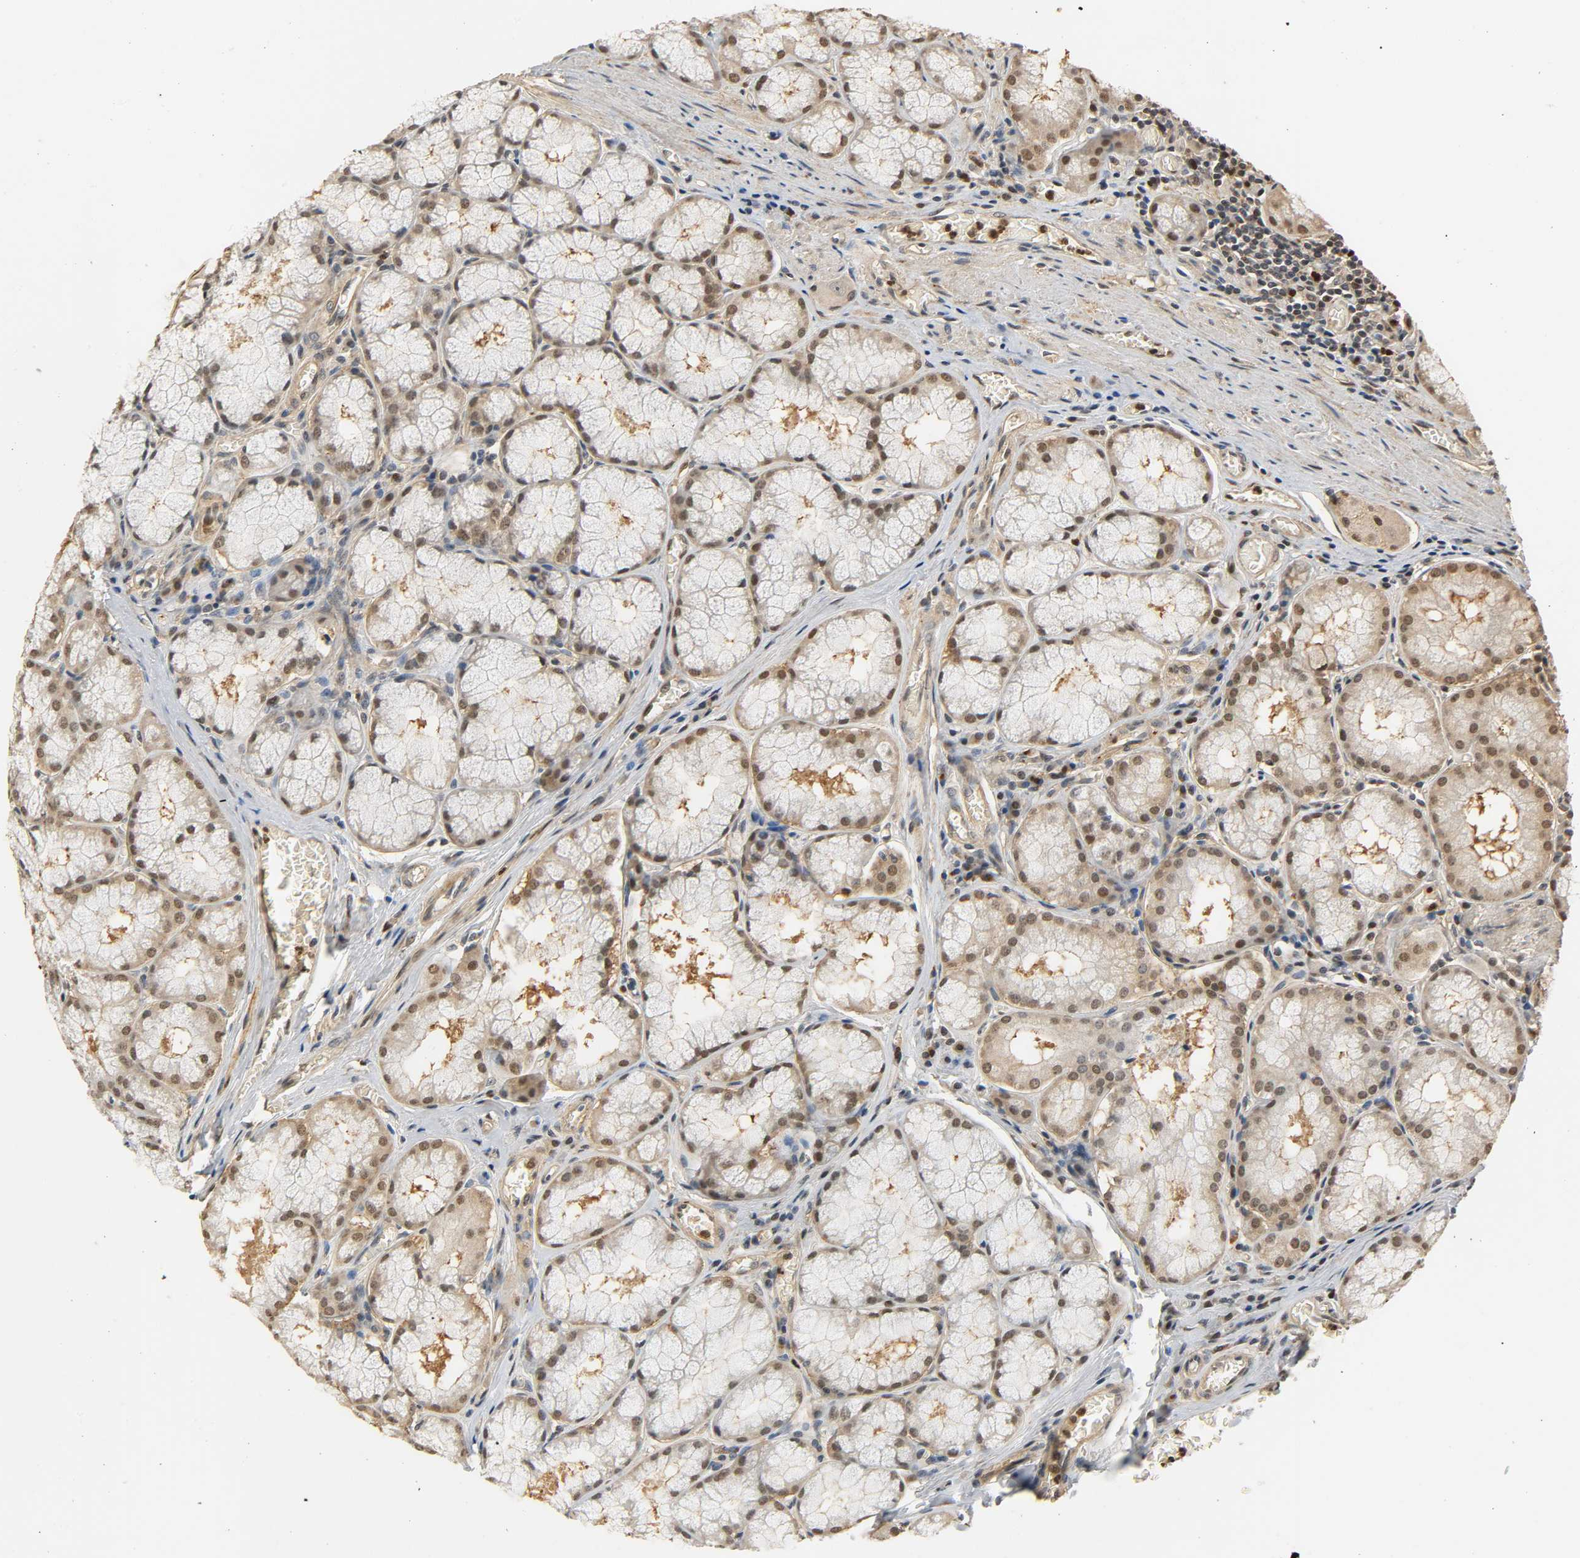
{"staining": {"intensity": "weak", "quantity": "25%-75%", "location": "nuclear"}, "tissue": "stomach", "cell_type": "Glandular cells", "image_type": "normal", "snomed": [{"axis": "morphology", "description": "Normal tissue, NOS"}, {"axis": "topography", "description": "Stomach, lower"}], "caption": "Immunohistochemistry (IHC) (DAB) staining of normal stomach exhibits weak nuclear protein positivity in approximately 25%-75% of glandular cells. The staining was performed using DAB, with brown indicating positive protein expression. Nuclei are stained blue with hematoxylin.", "gene": "ZFPM2", "patient": {"sex": "male", "age": 56}}